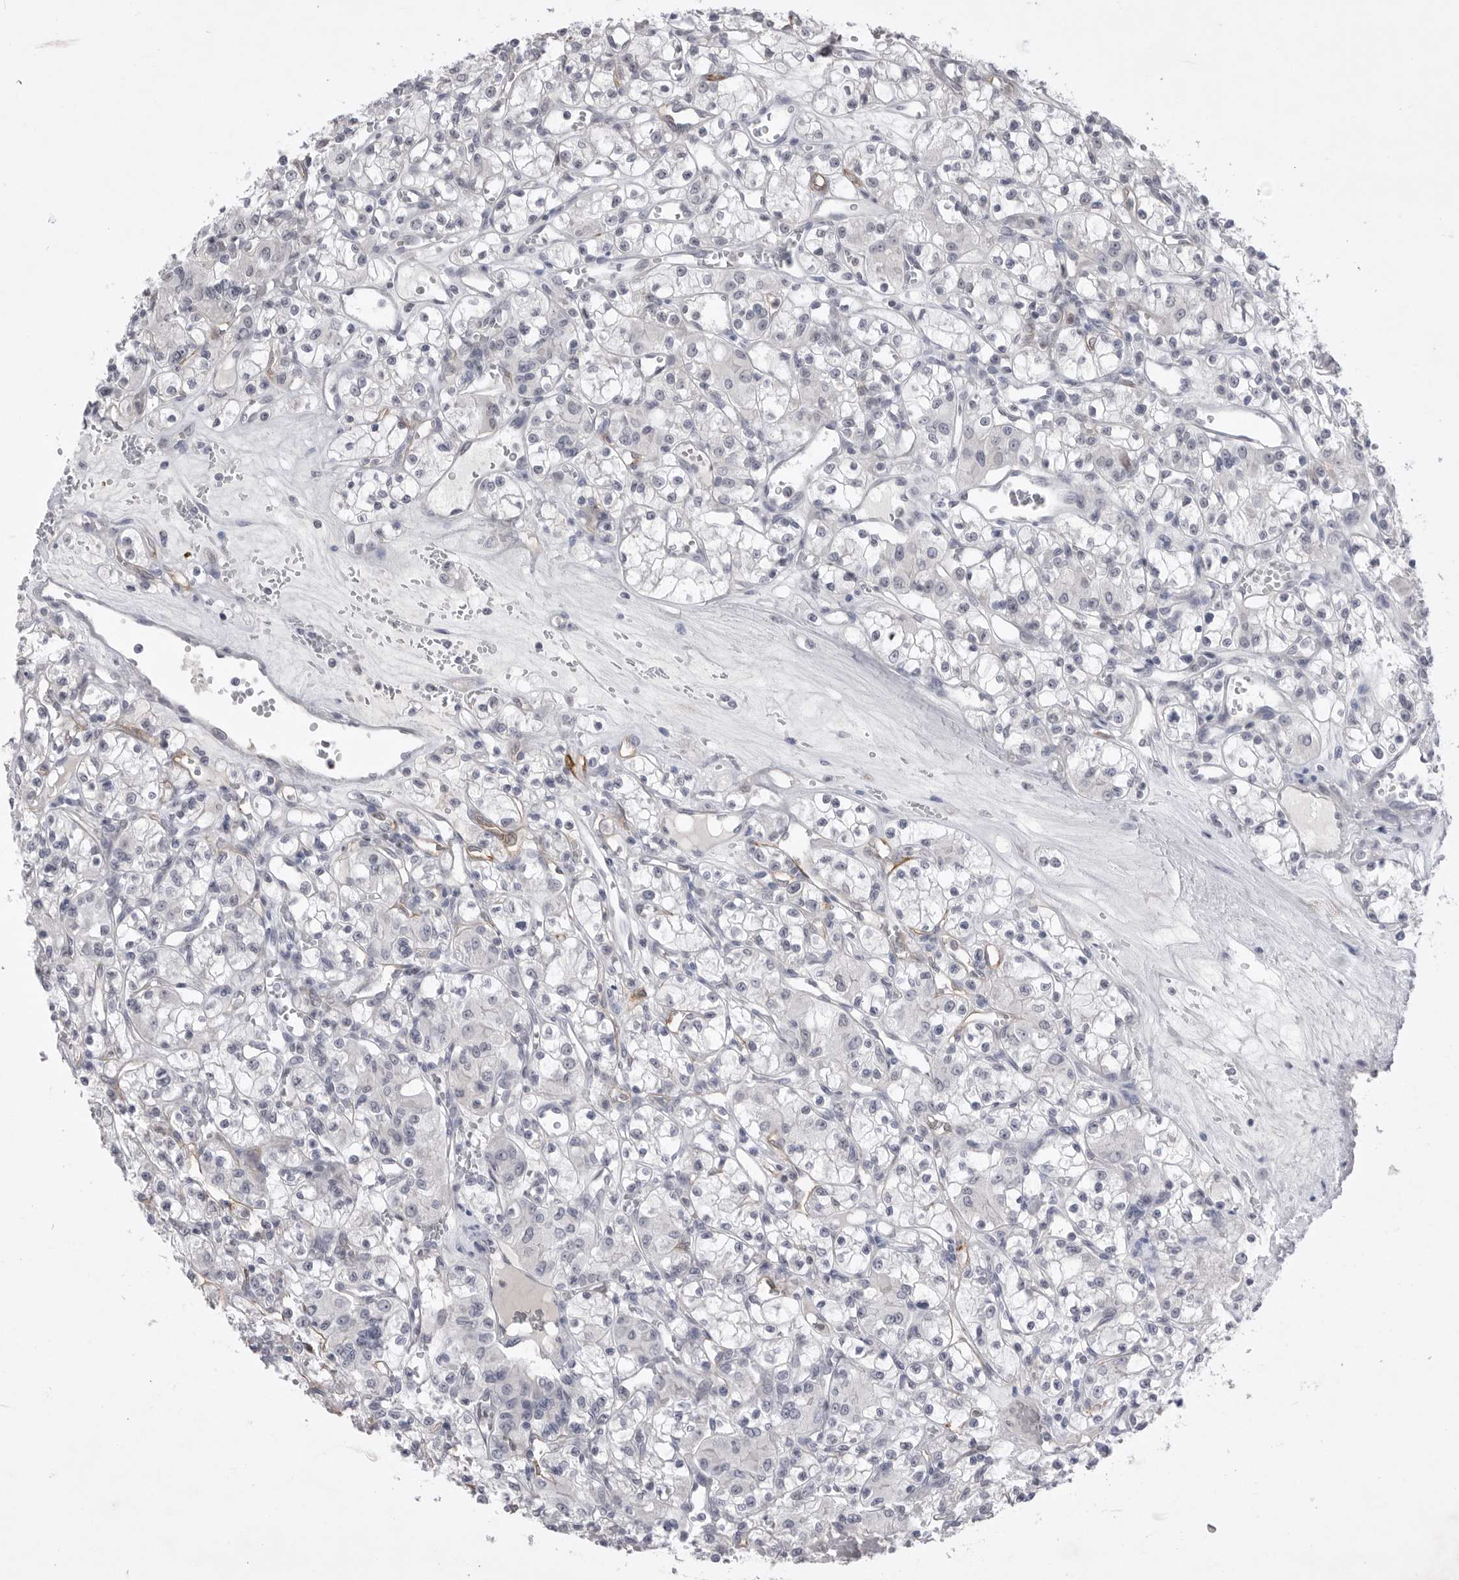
{"staining": {"intensity": "negative", "quantity": "none", "location": "none"}, "tissue": "renal cancer", "cell_type": "Tumor cells", "image_type": "cancer", "snomed": [{"axis": "morphology", "description": "Adenocarcinoma, NOS"}, {"axis": "topography", "description": "Kidney"}], "caption": "Protein analysis of adenocarcinoma (renal) shows no significant positivity in tumor cells.", "gene": "ZBTB7B", "patient": {"sex": "female", "age": 59}}